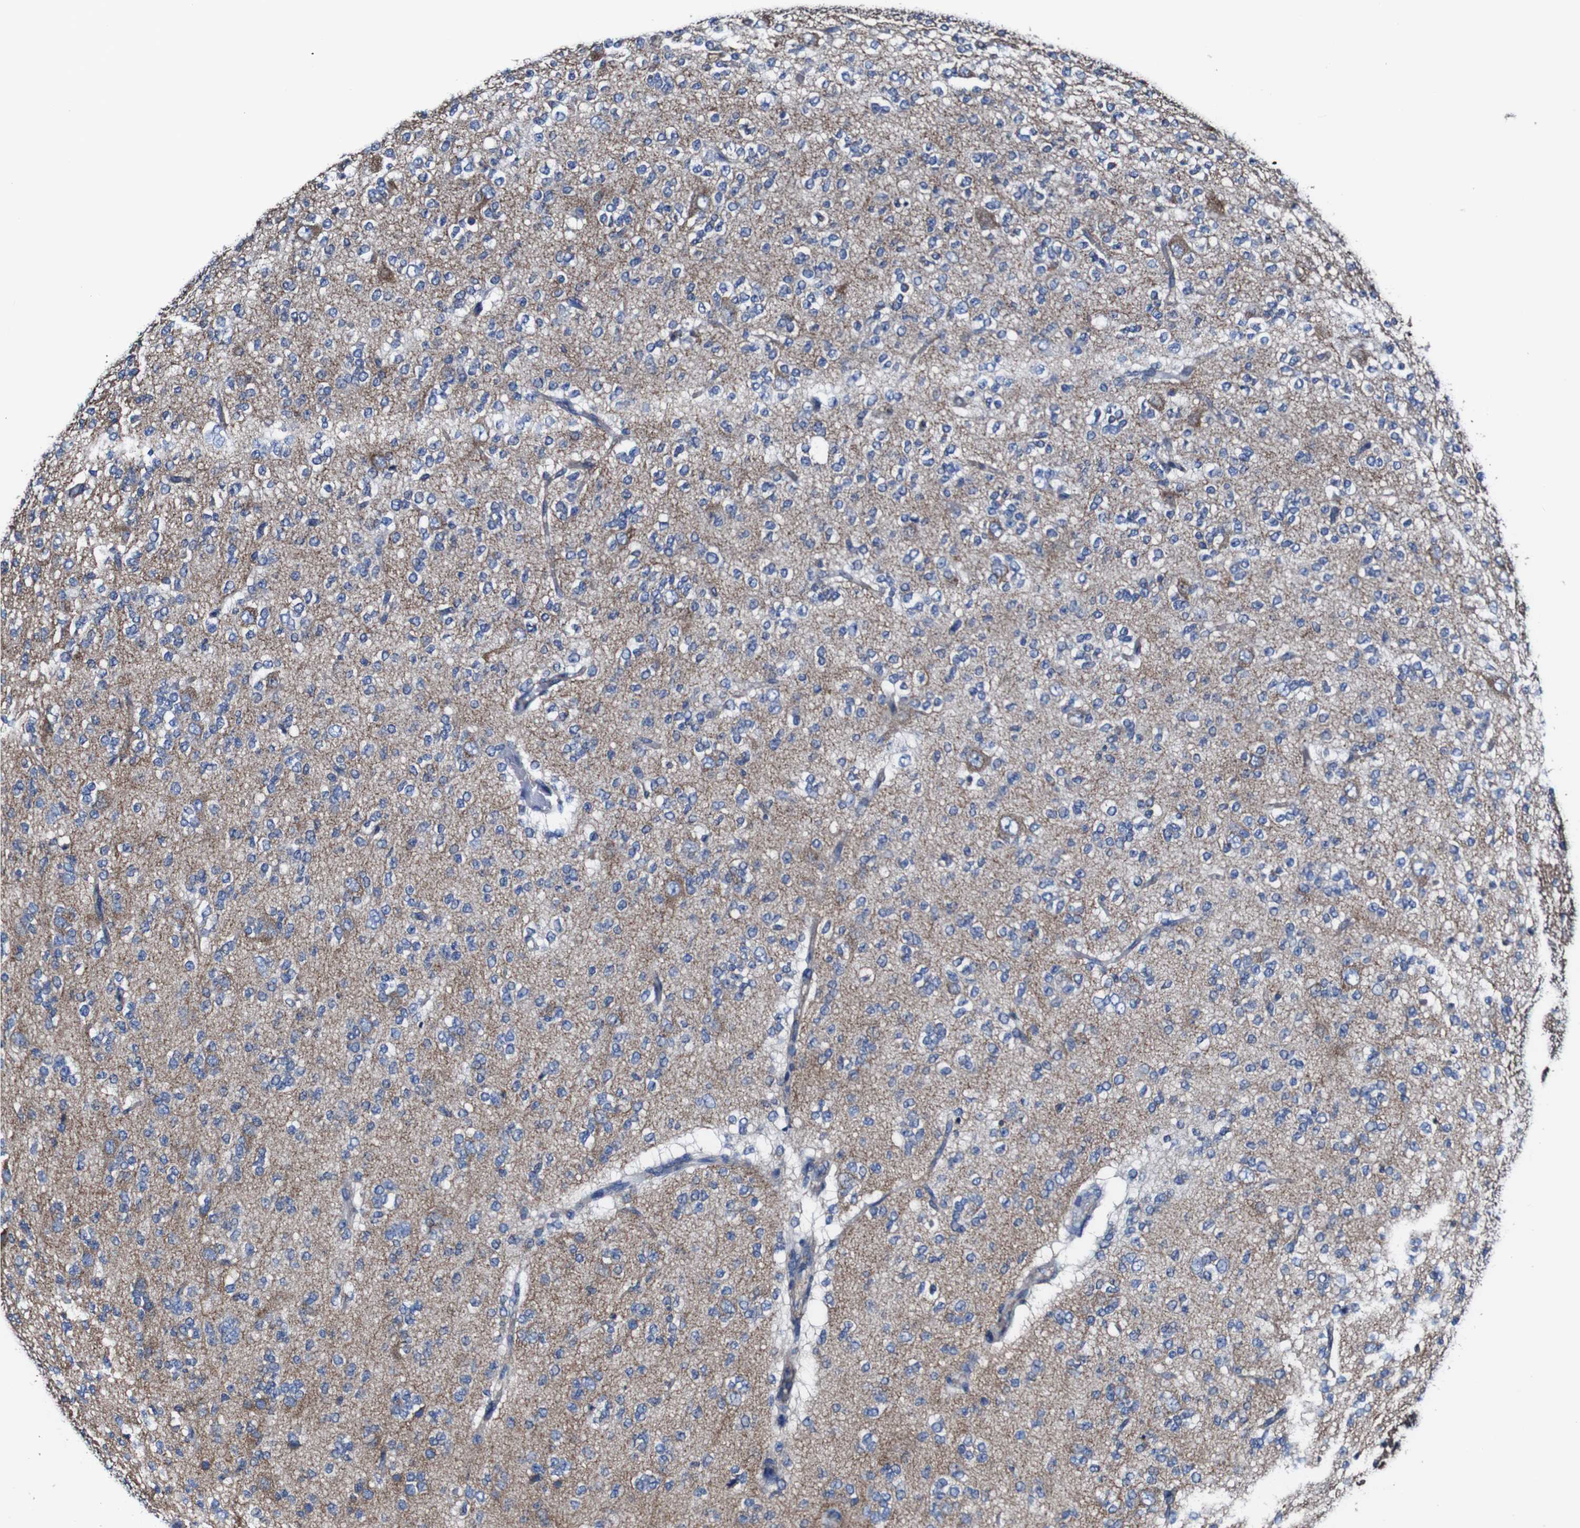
{"staining": {"intensity": "moderate", "quantity": "<25%", "location": "cytoplasmic/membranous"}, "tissue": "glioma", "cell_type": "Tumor cells", "image_type": "cancer", "snomed": [{"axis": "morphology", "description": "Glioma, malignant, Low grade"}, {"axis": "topography", "description": "Brain"}], "caption": "The photomicrograph demonstrates a brown stain indicating the presence of a protein in the cytoplasmic/membranous of tumor cells in glioma.", "gene": "CSF1R", "patient": {"sex": "male", "age": 38}}